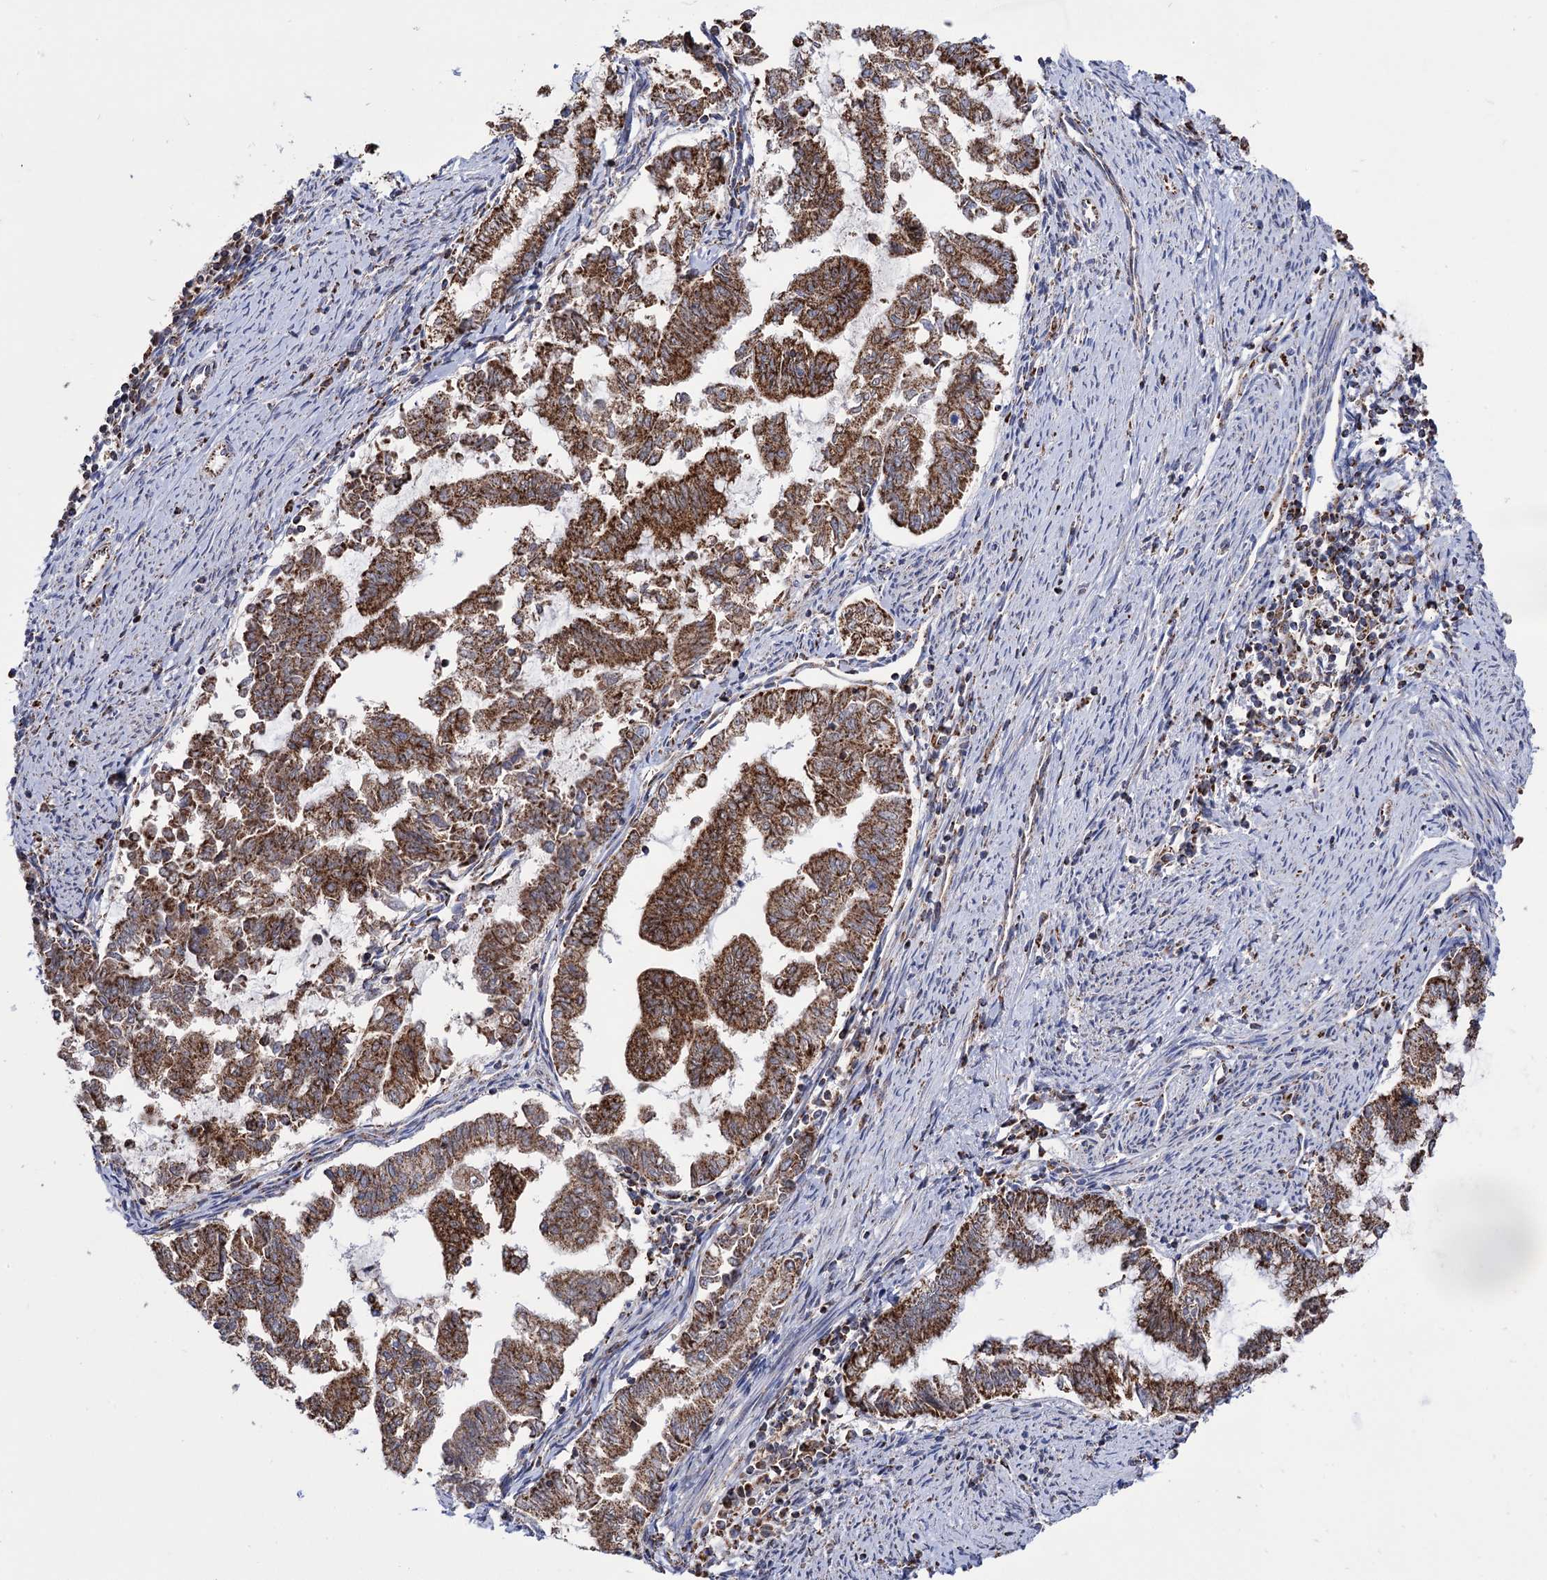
{"staining": {"intensity": "moderate", "quantity": ">75%", "location": "cytoplasmic/membranous"}, "tissue": "endometrial cancer", "cell_type": "Tumor cells", "image_type": "cancer", "snomed": [{"axis": "morphology", "description": "Adenocarcinoma, NOS"}, {"axis": "topography", "description": "Endometrium"}], "caption": "A micrograph showing moderate cytoplasmic/membranous expression in about >75% of tumor cells in endometrial adenocarcinoma, as visualized by brown immunohistochemical staining.", "gene": "ABHD10", "patient": {"sex": "female", "age": 79}}